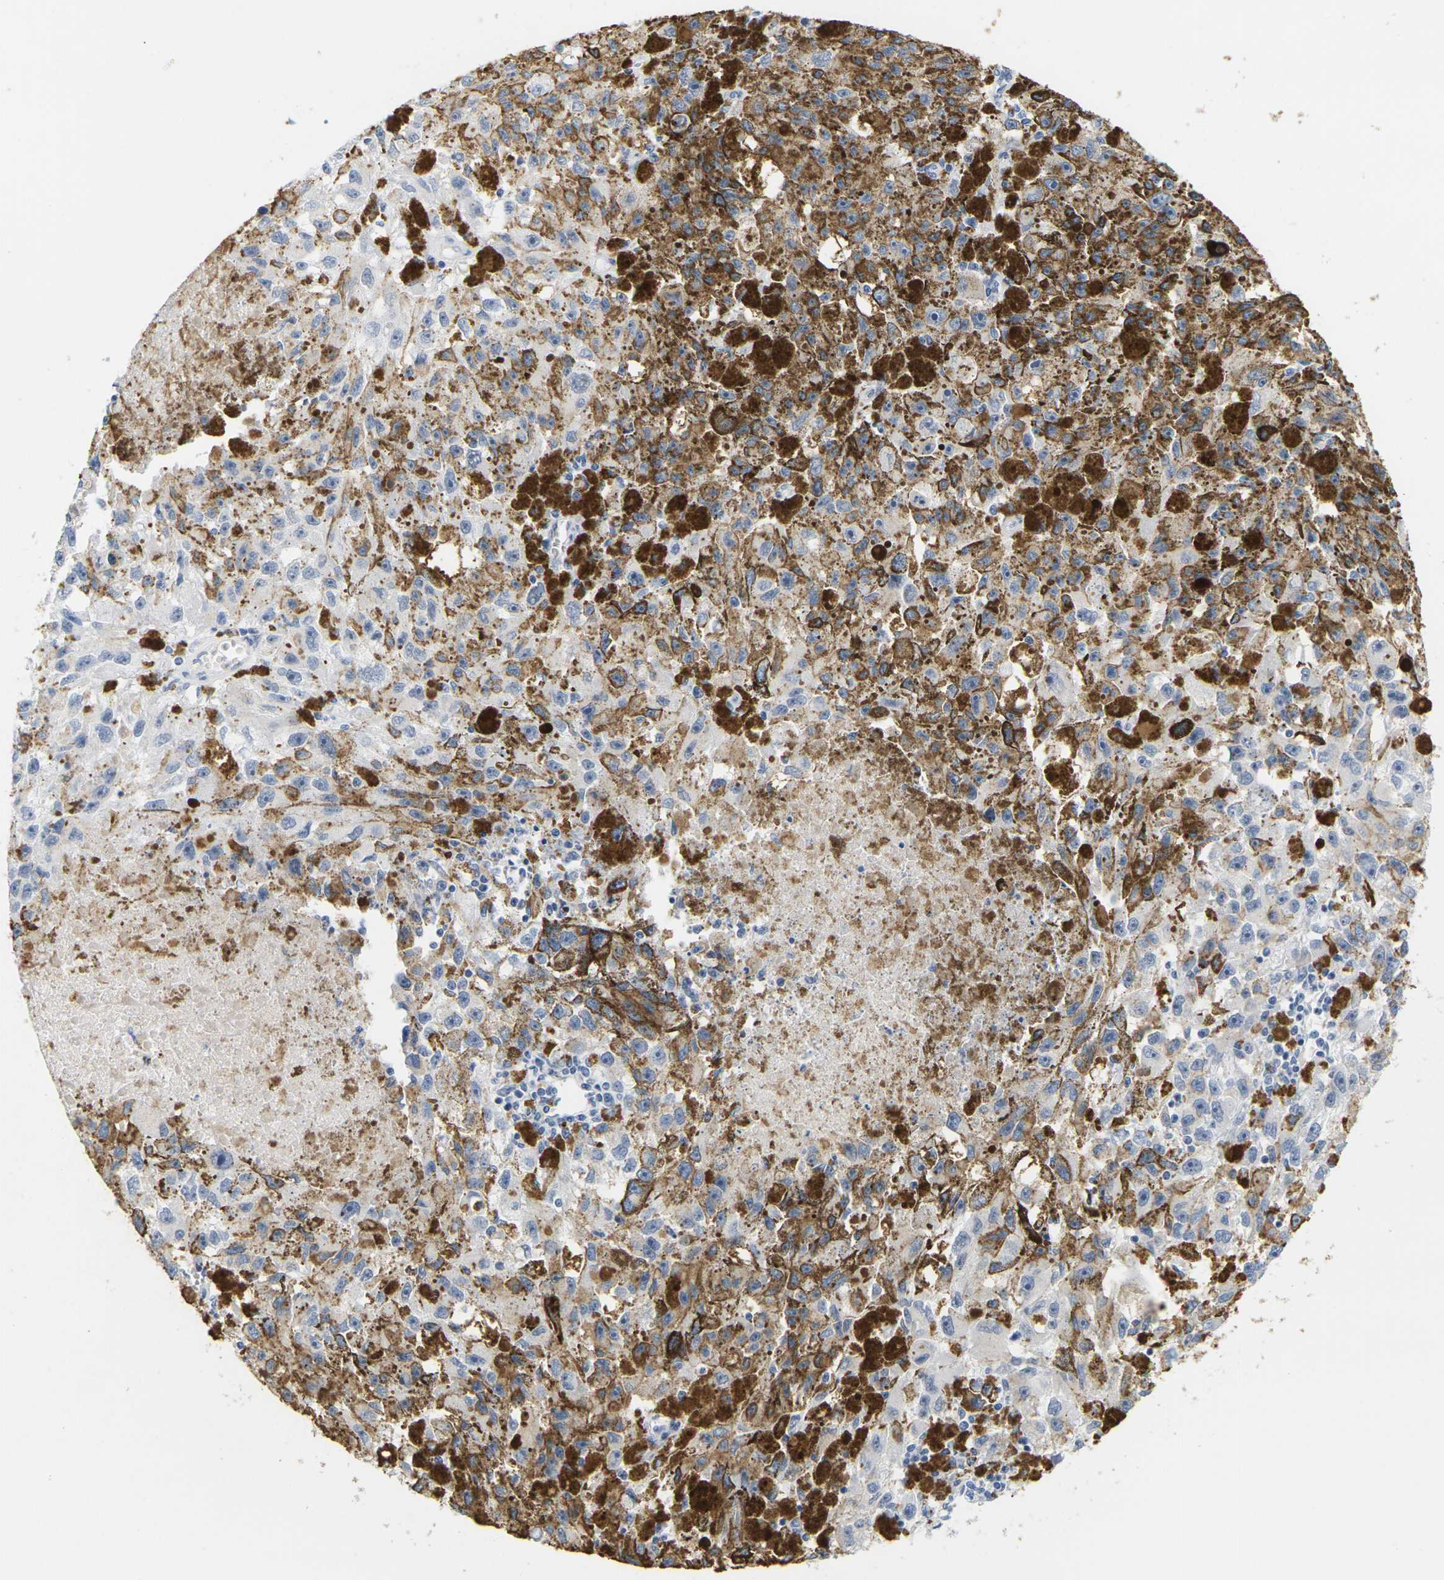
{"staining": {"intensity": "negative", "quantity": "none", "location": "none"}, "tissue": "melanoma", "cell_type": "Tumor cells", "image_type": "cancer", "snomed": [{"axis": "morphology", "description": "Malignant melanoma in situ"}, {"axis": "morphology", "description": "Malignant melanoma, NOS"}, {"axis": "topography", "description": "Skin"}], "caption": "Melanoma was stained to show a protein in brown. There is no significant staining in tumor cells.", "gene": "HLA-DOB", "patient": {"sex": "female", "age": 88}}